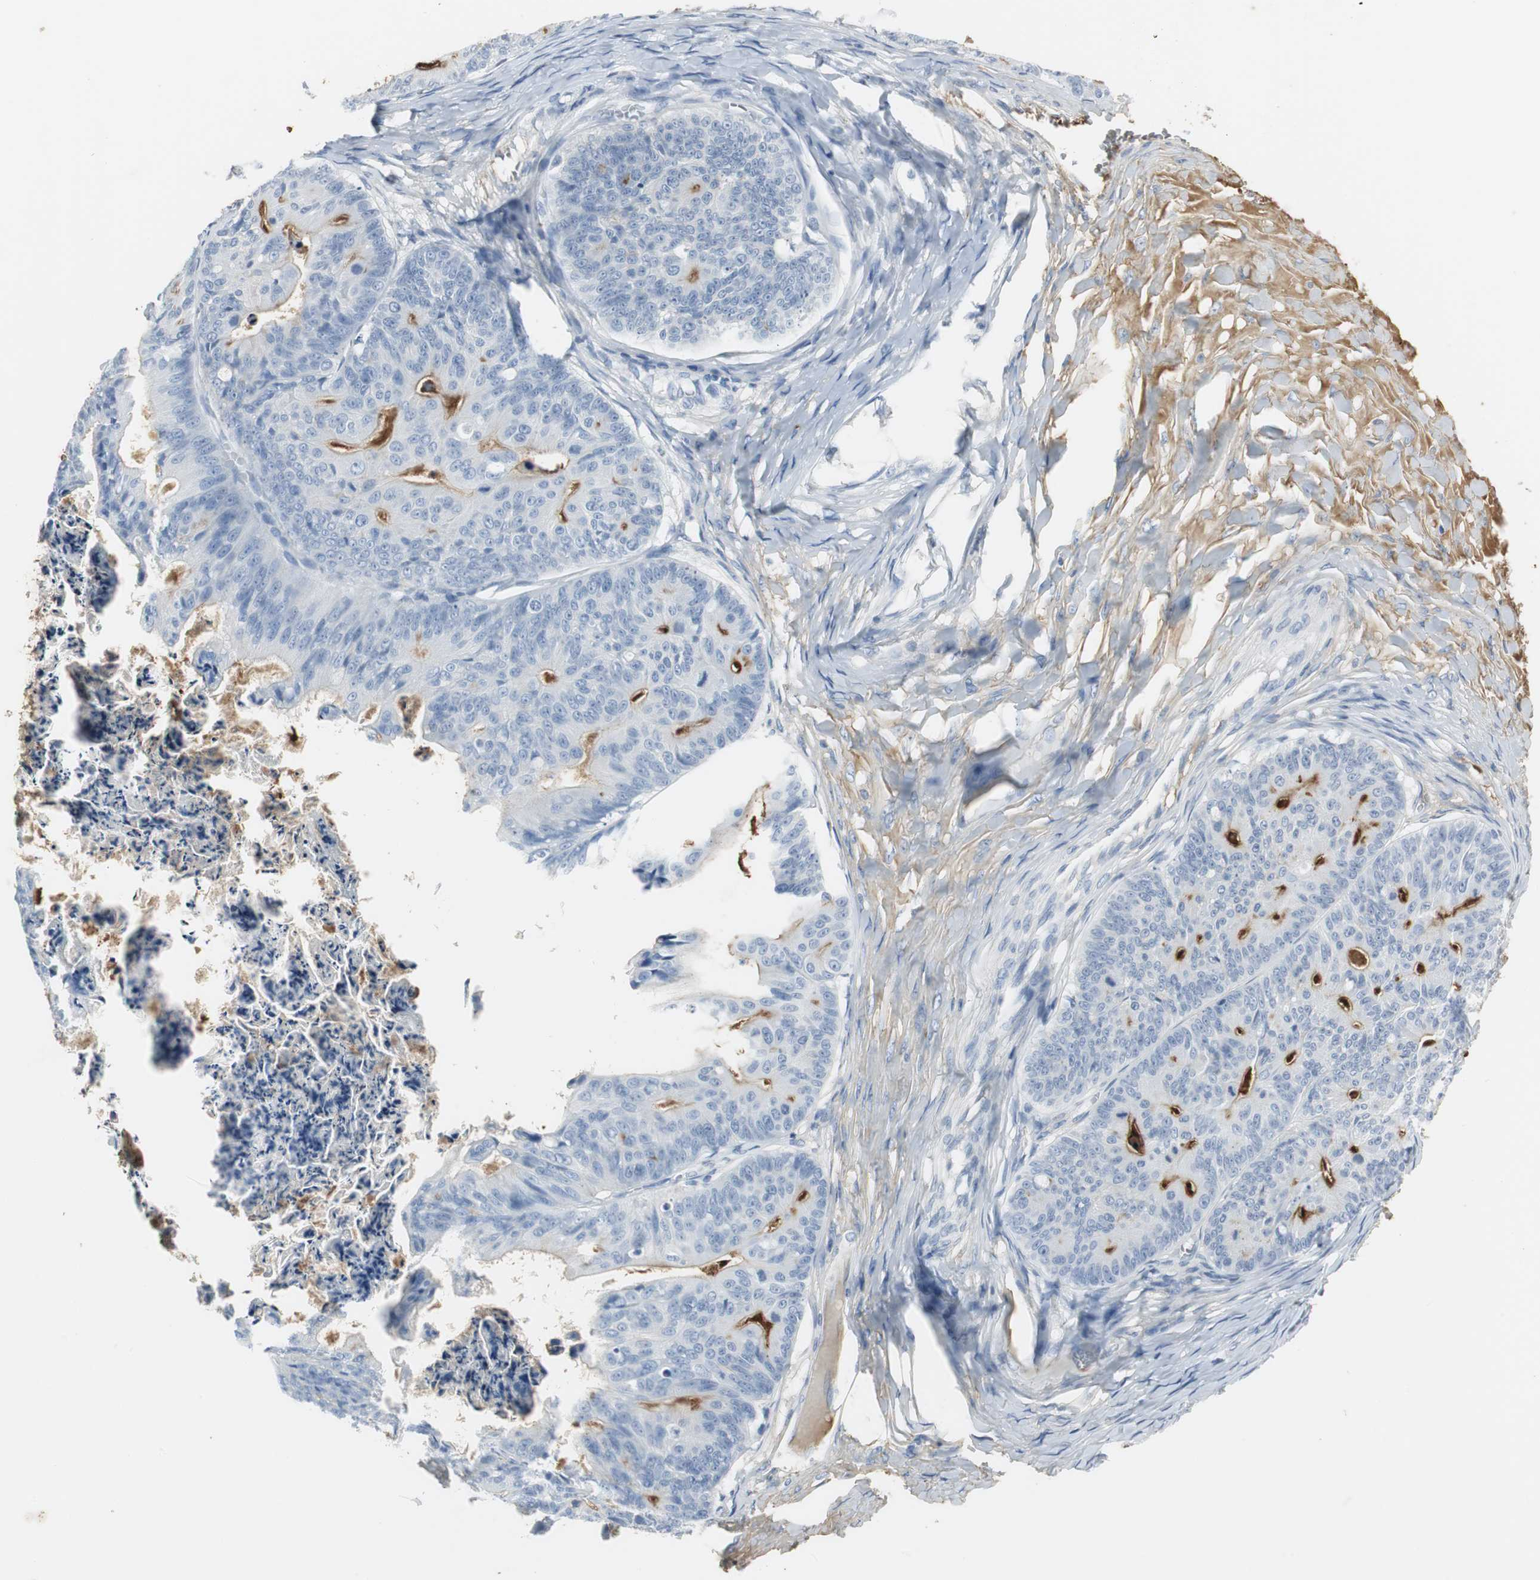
{"staining": {"intensity": "negative", "quantity": "none", "location": "none"}, "tissue": "ovarian cancer", "cell_type": "Tumor cells", "image_type": "cancer", "snomed": [{"axis": "morphology", "description": "Cystadenocarcinoma, mucinous, NOS"}, {"axis": "topography", "description": "Ovary"}], "caption": "Immunohistochemical staining of human ovarian mucinous cystadenocarcinoma displays no significant staining in tumor cells.", "gene": "IGHA1", "patient": {"sex": "female", "age": 36}}